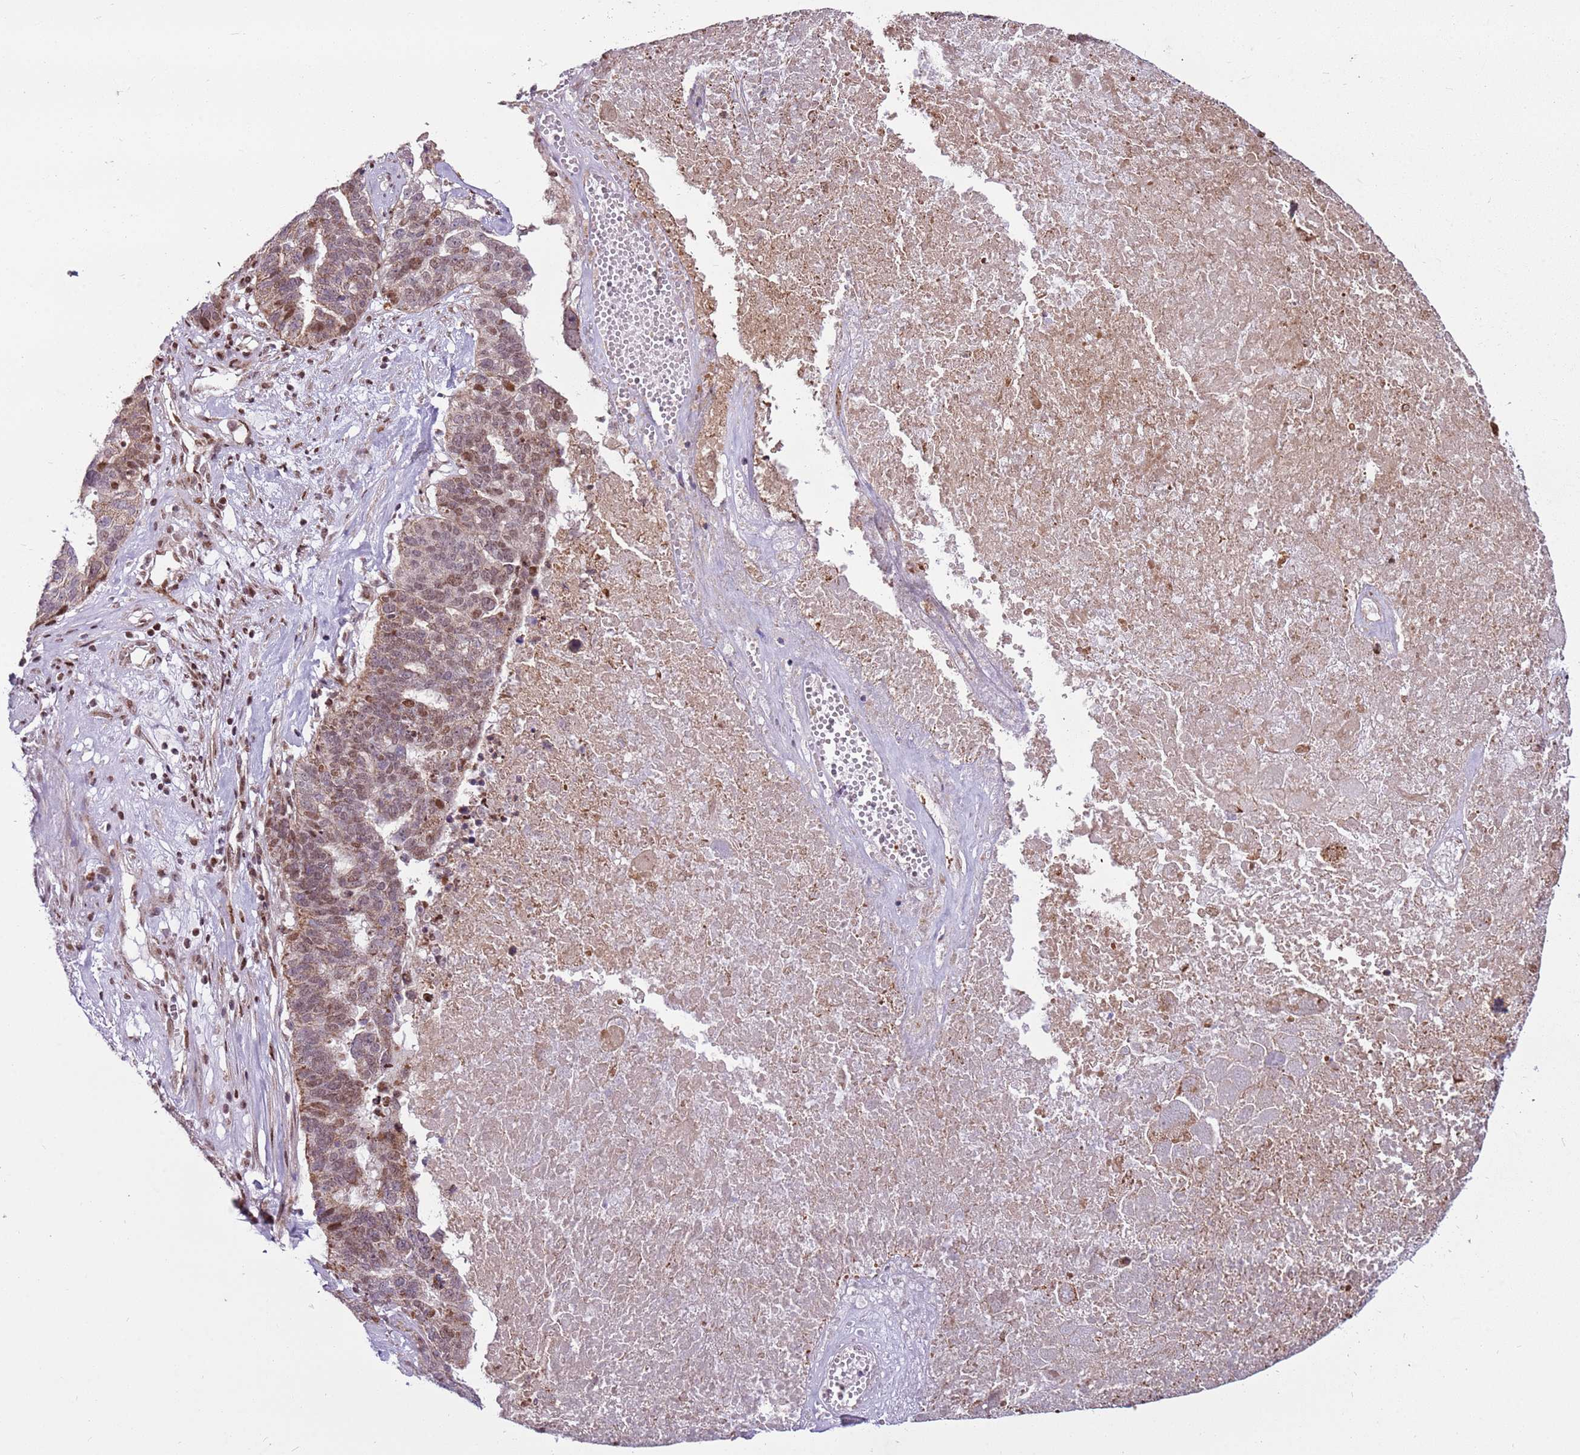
{"staining": {"intensity": "moderate", "quantity": ">75%", "location": "cytoplasmic/membranous,nuclear"}, "tissue": "ovarian cancer", "cell_type": "Tumor cells", "image_type": "cancer", "snomed": [{"axis": "morphology", "description": "Cystadenocarcinoma, serous, NOS"}, {"axis": "topography", "description": "Ovary"}], "caption": "High-power microscopy captured an IHC histopathology image of serous cystadenocarcinoma (ovarian), revealing moderate cytoplasmic/membranous and nuclear positivity in approximately >75% of tumor cells. (Stains: DAB in brown, nuclei in blue, Microscopy: brightfield microscopy at high magnification).", "gene": "PCTP", "patient": {"sex": "female", "age": 59}}